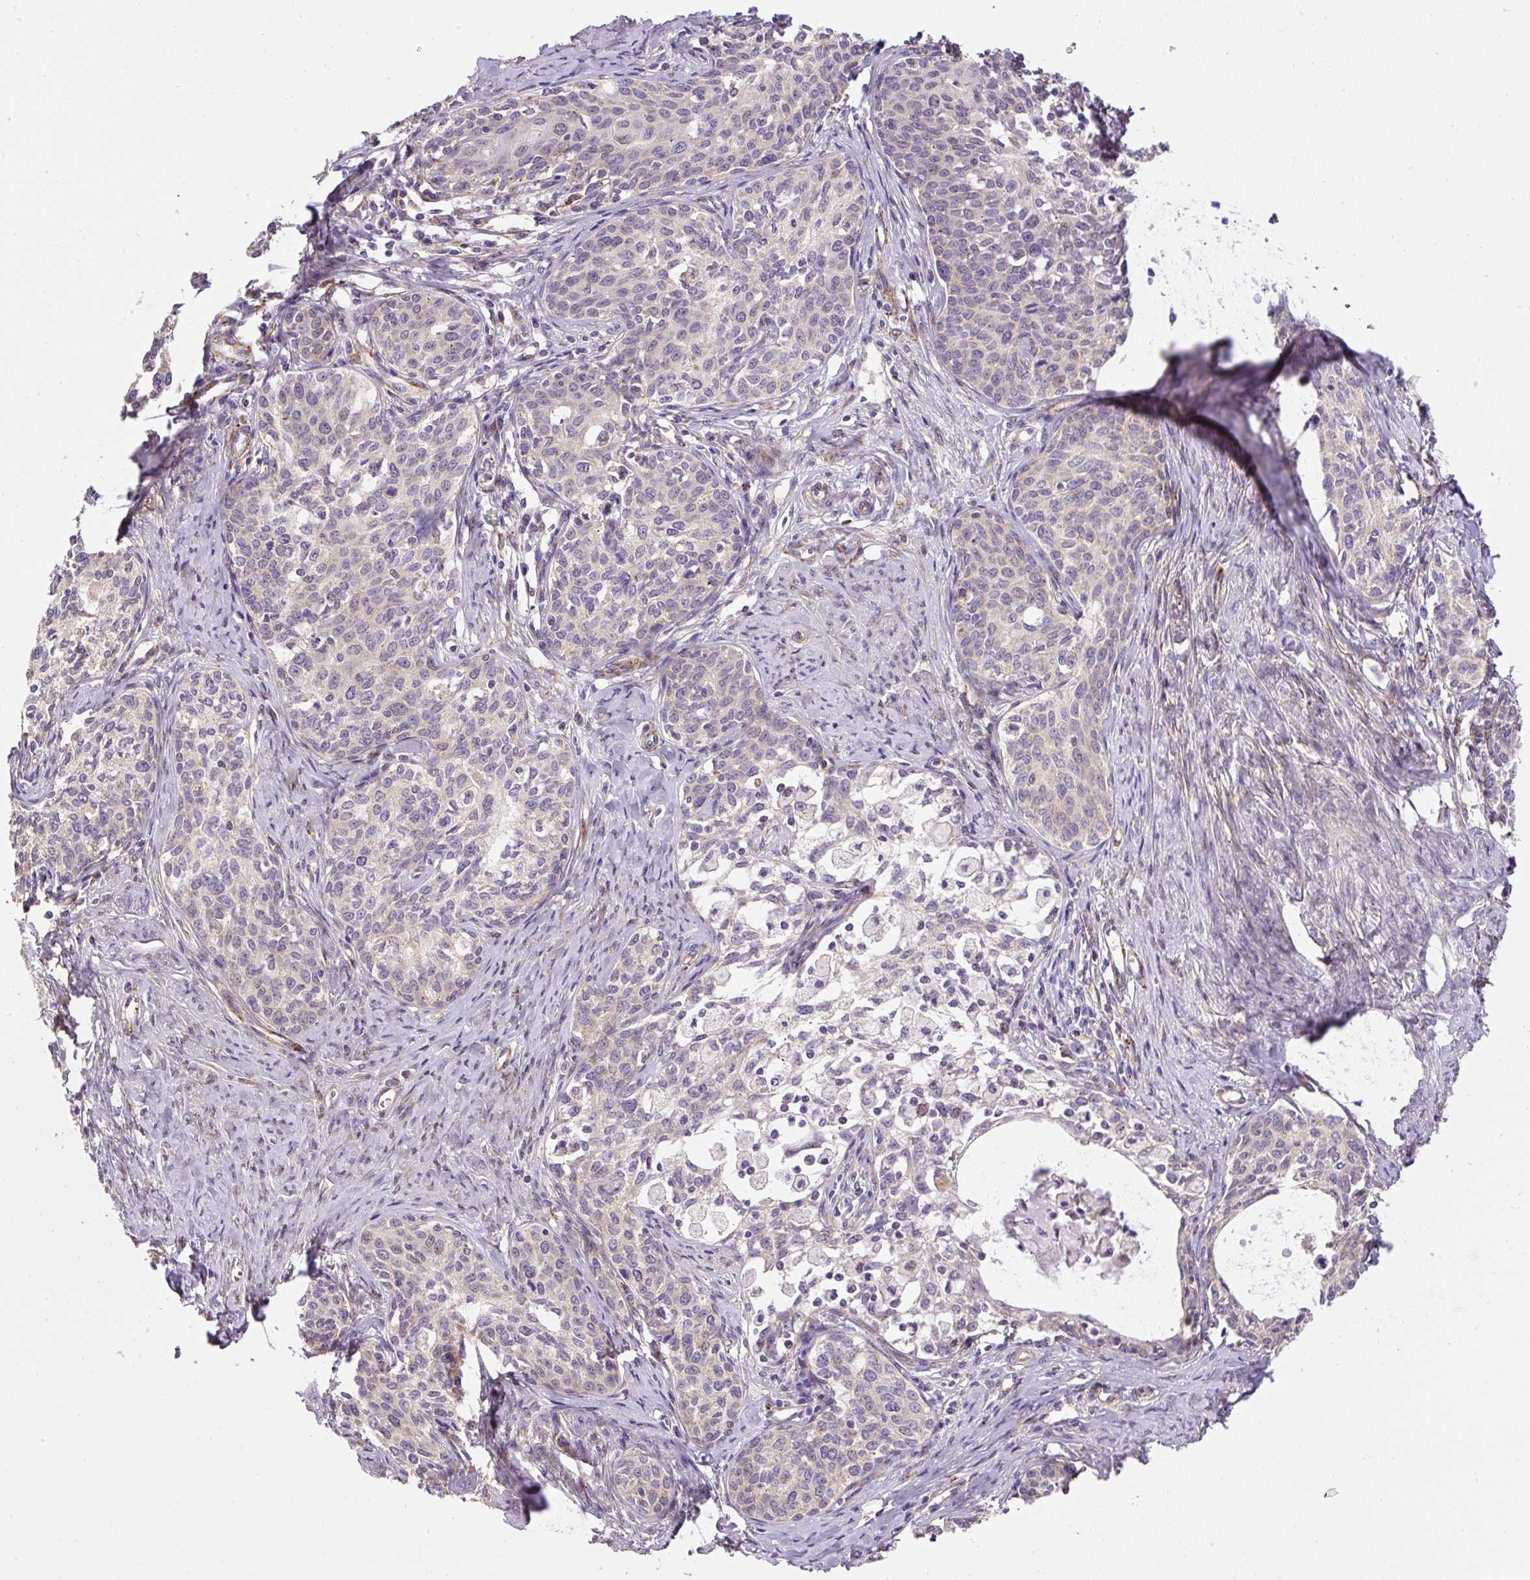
{"staining": {"intensity": "weak", "quantity": "<25%", "location": "cytoplasmic/membranous"}, "tissue": "cervical cancer", "cell_type": "Tumor cells", "image_type": "cancer", "snomed": [{"axis": "morphology", "description": "Squamous cell carcinoma, NOS"}, {"axis": "morphology", "description": "Adenocarcinoma, NOS"}, {"axis": "topography", "description": "Cervix"}], "caption": "Tumor cells are negative for protein expression in human cervical squamous cell carcinoma. Brightfield microscopy of immunohistochemistry (IHC) stained with DAB (3,3'-diaminobenzidine) (brown) and hematoxylin (blue), captured at high magnification.", "gene": "RNF170", "patient": {"sex": "female", "age": 52}}